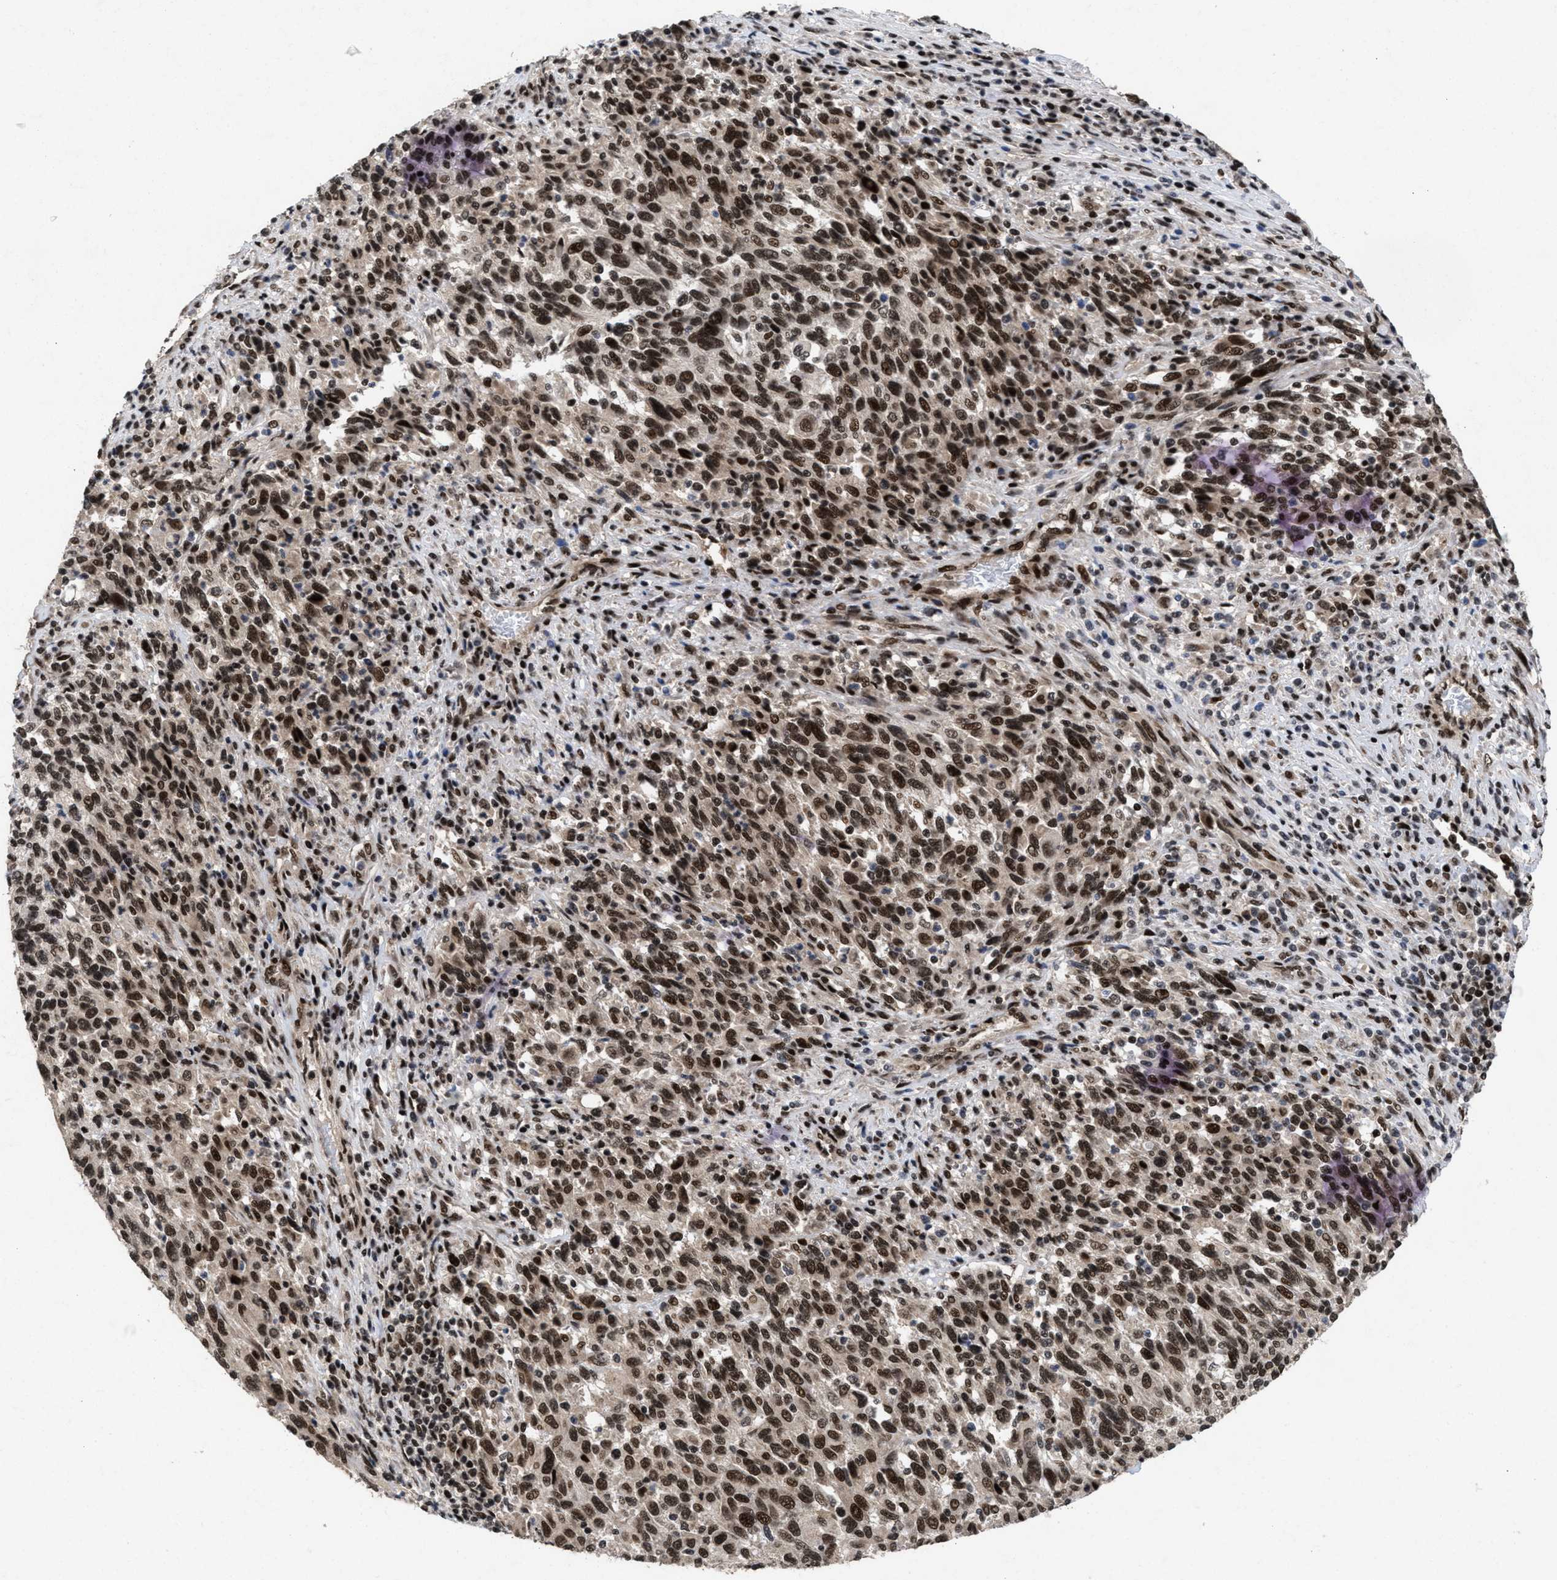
{"staining": {"intensity": "moderate", "quantity": ">75%", "location": "nuclear"}, "tissue": "melanoma", "cell_type": "Tumor cells", "image_type": "cancer", "snomed": [{"axis": "morphology", "description": "Malignant melanoma, Metastatic site"}, {"axis": "topography", "description": "Lymph node"}], "caption": "IHC (DAB (3,3'-diaminobenzidine)) staining of malignant melanoma (metastatic site) demonstrates moderate nuclear protein staining in approximately >75% of tumor cells.", "gene": "WIZ", "patient": {"sex": "male", "age": 61}}